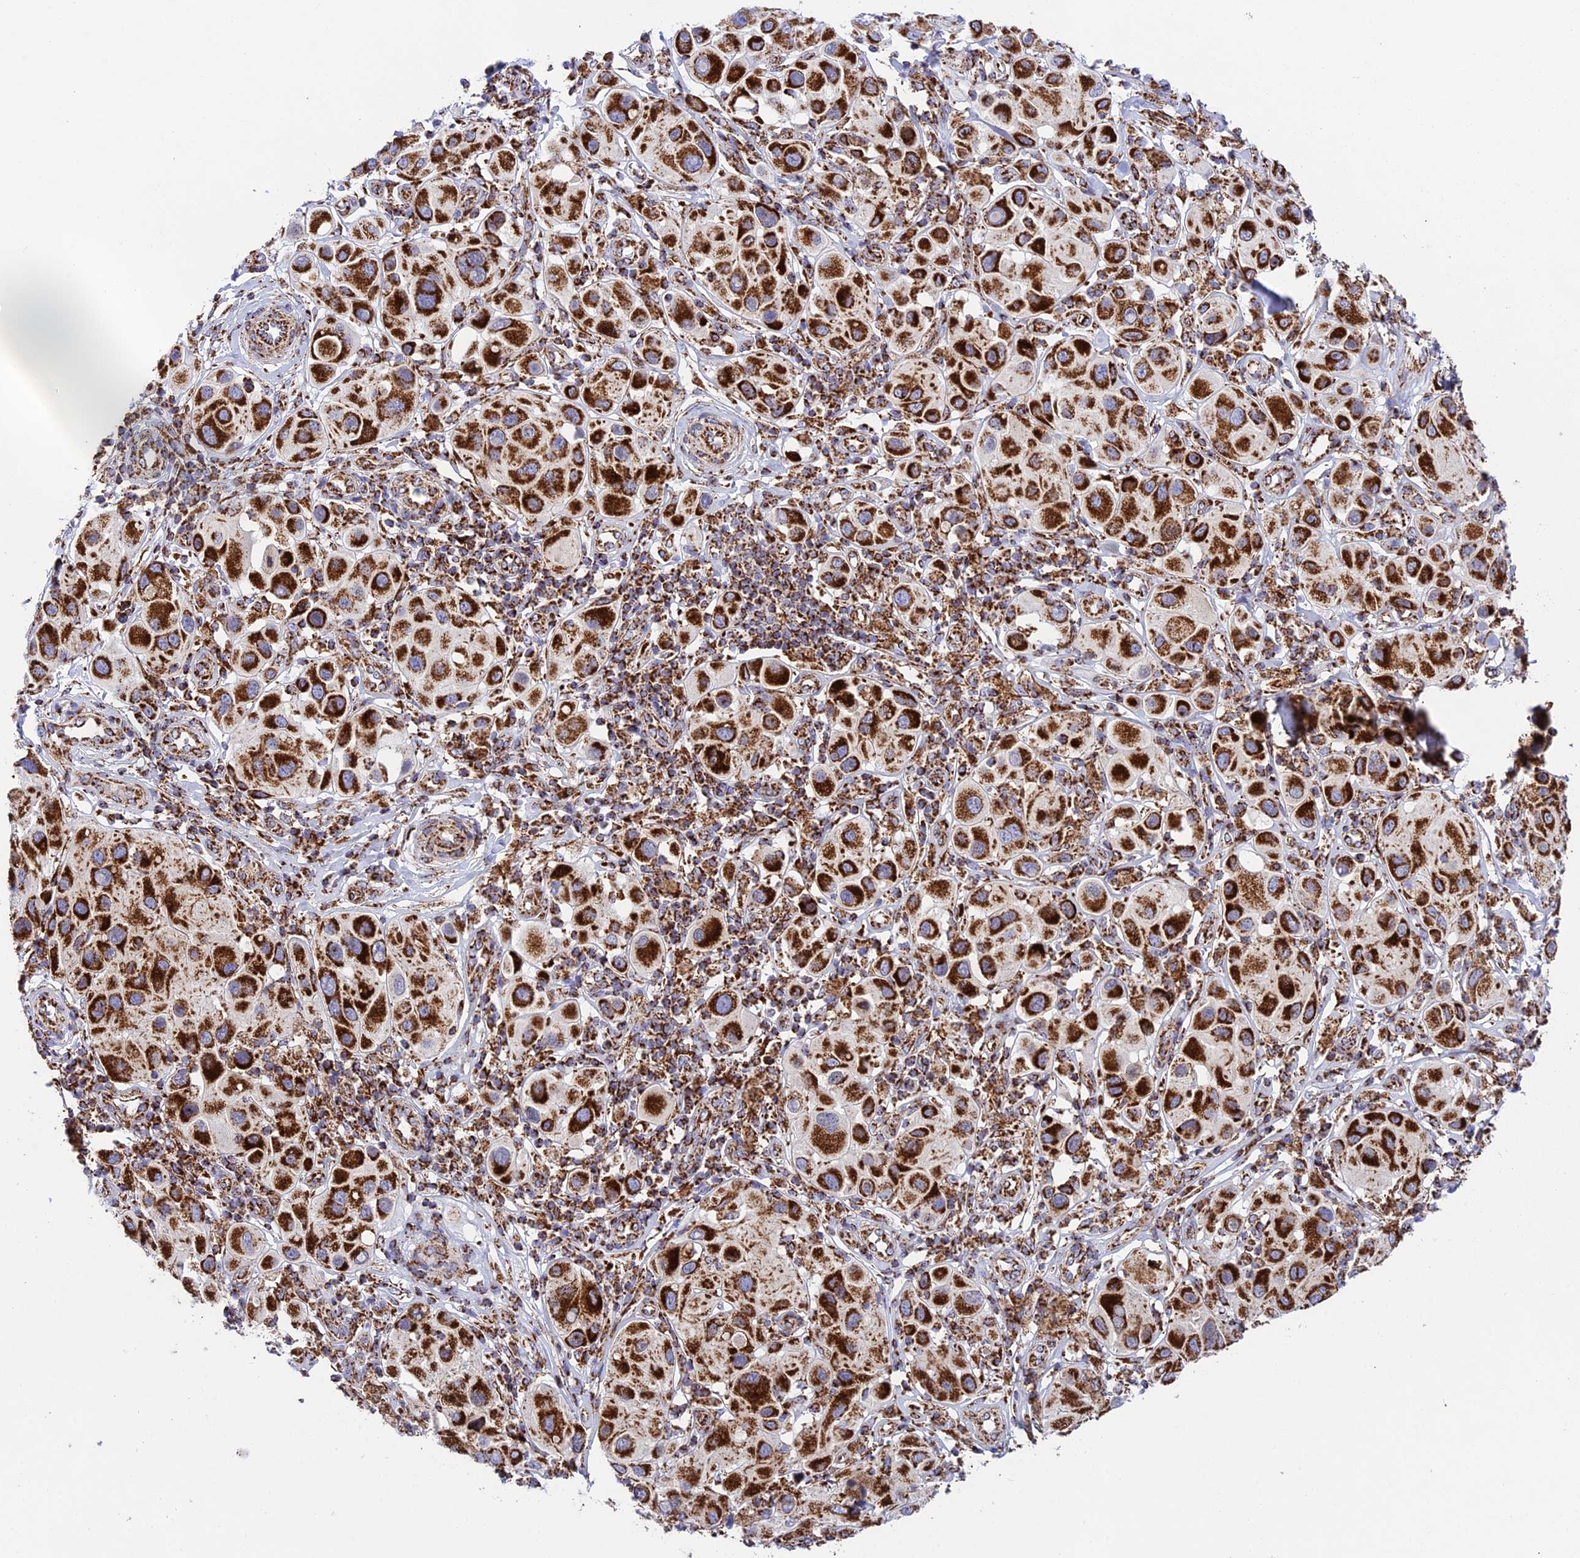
{"staining": {"intensity": "strong", "quantity": ">75%", "location": "cytoplasmic/membranous"}, "tissue": "melanoma", "cell_type": "Tumor cells", "image_type": "cancer", "snomed": [{"axis": "morphology", "description": "Malignant melanoma, Metastatic site"}, {"axis": "topography", "description": "Skin"}], "caption": "This is a micrograph of immunohistochemistry staining of malignant melanoma (metastatic site), which shows strong positivity in the cytoplasmic/membranous of tumor cells.", "gene": "CHCHD3", "patient": {"sex": "male", "age": 41}}